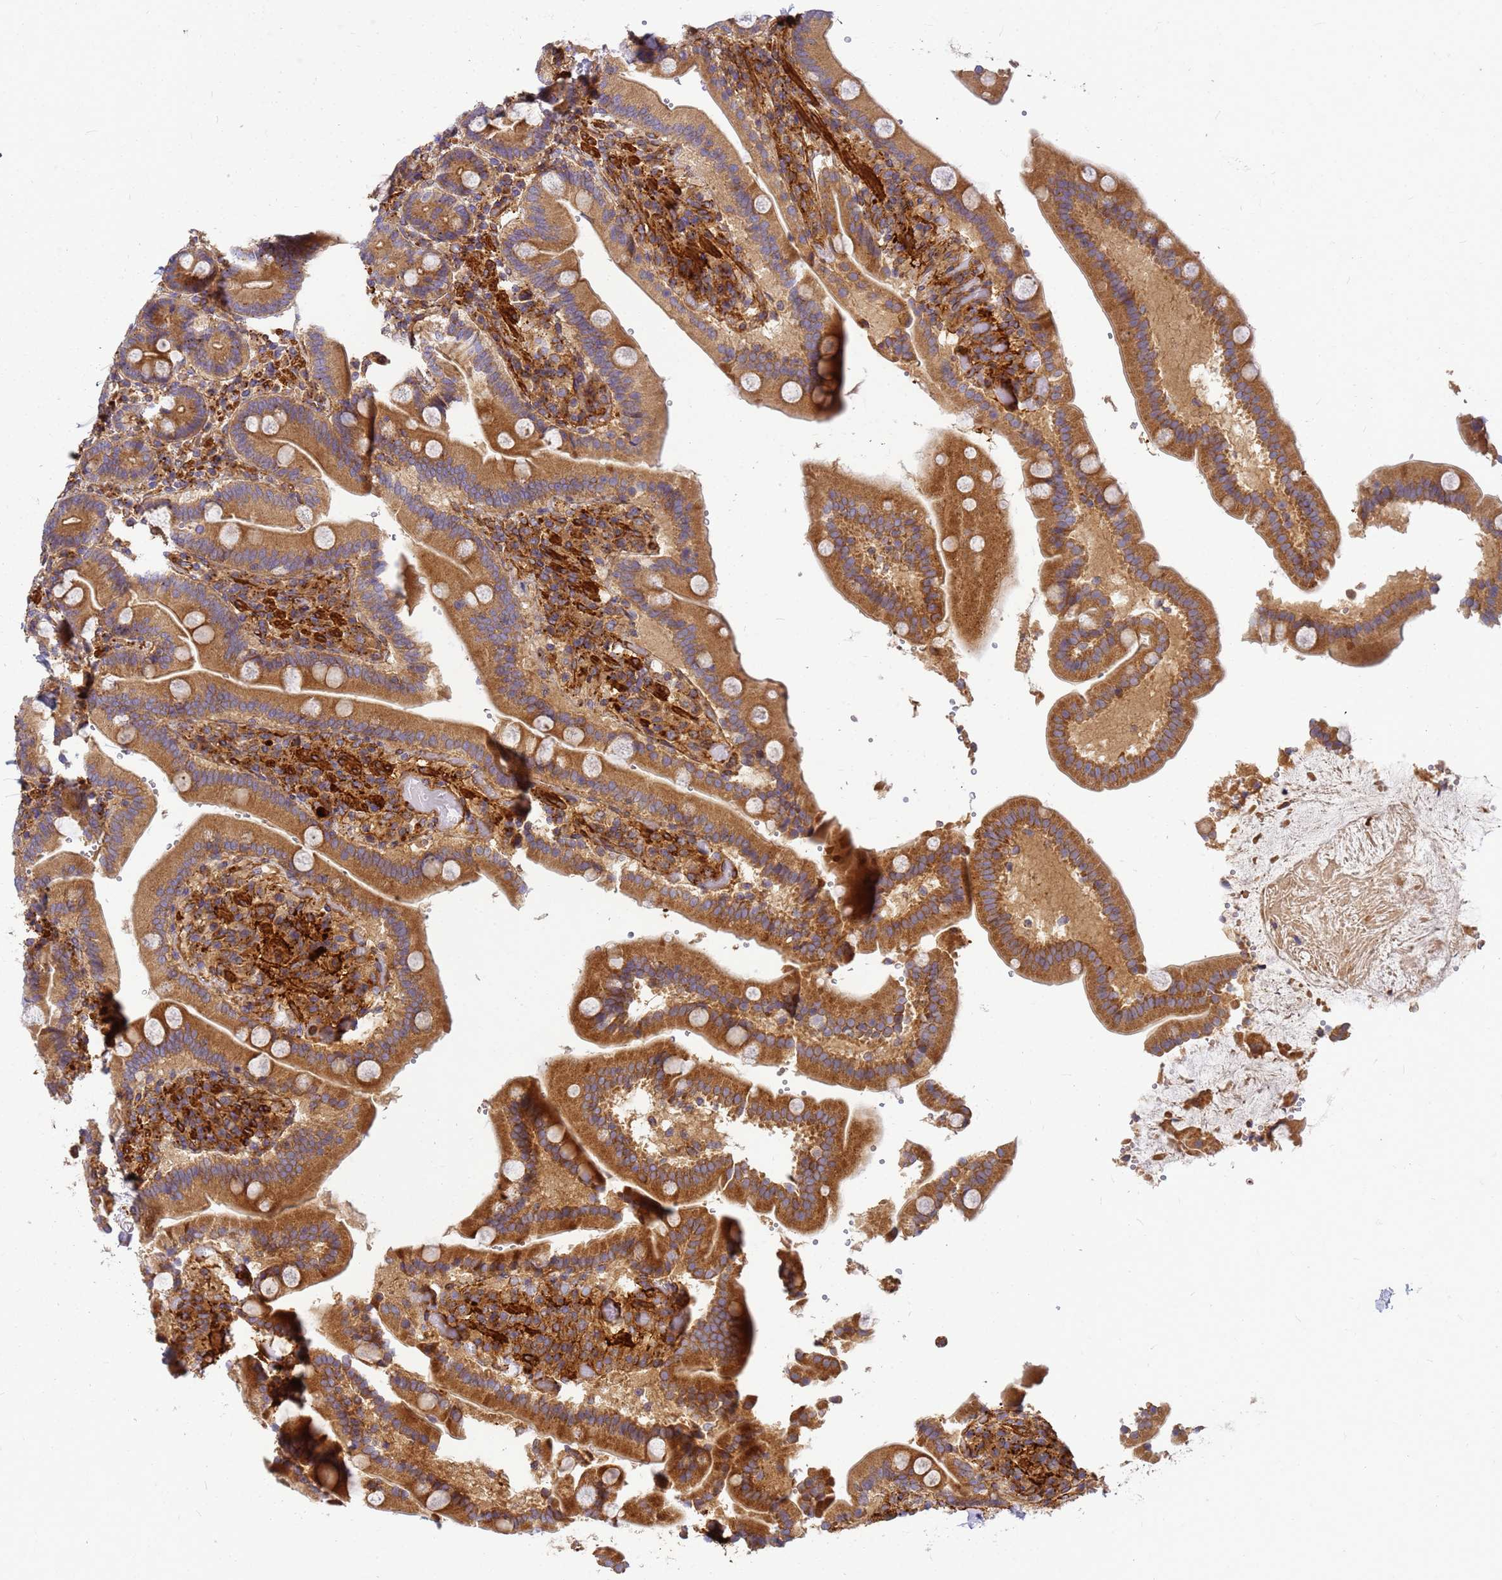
{"staining": {"intensity": "moderate", "quantity": ">75%", "location": "cytoplasmic/membranous"}, "tissue": "duodenum", "cell_type": "Glandular cells", "image_type": "normal", "snomed": [{"axis": "morphology", "description": "Normal tissue, NOS"}, {"axis": "topography", "description": "Duodenum"}], "caption": "A micrograph of human duodenum stained for a protein demonstrates moderate cytoplasmic/membranous brown staining in glandular cells. (Brightfield microscopy of DAB IHC at high magnification).", "gene": "C2CD5", "patient": {"sex": "female", "age": 62}}